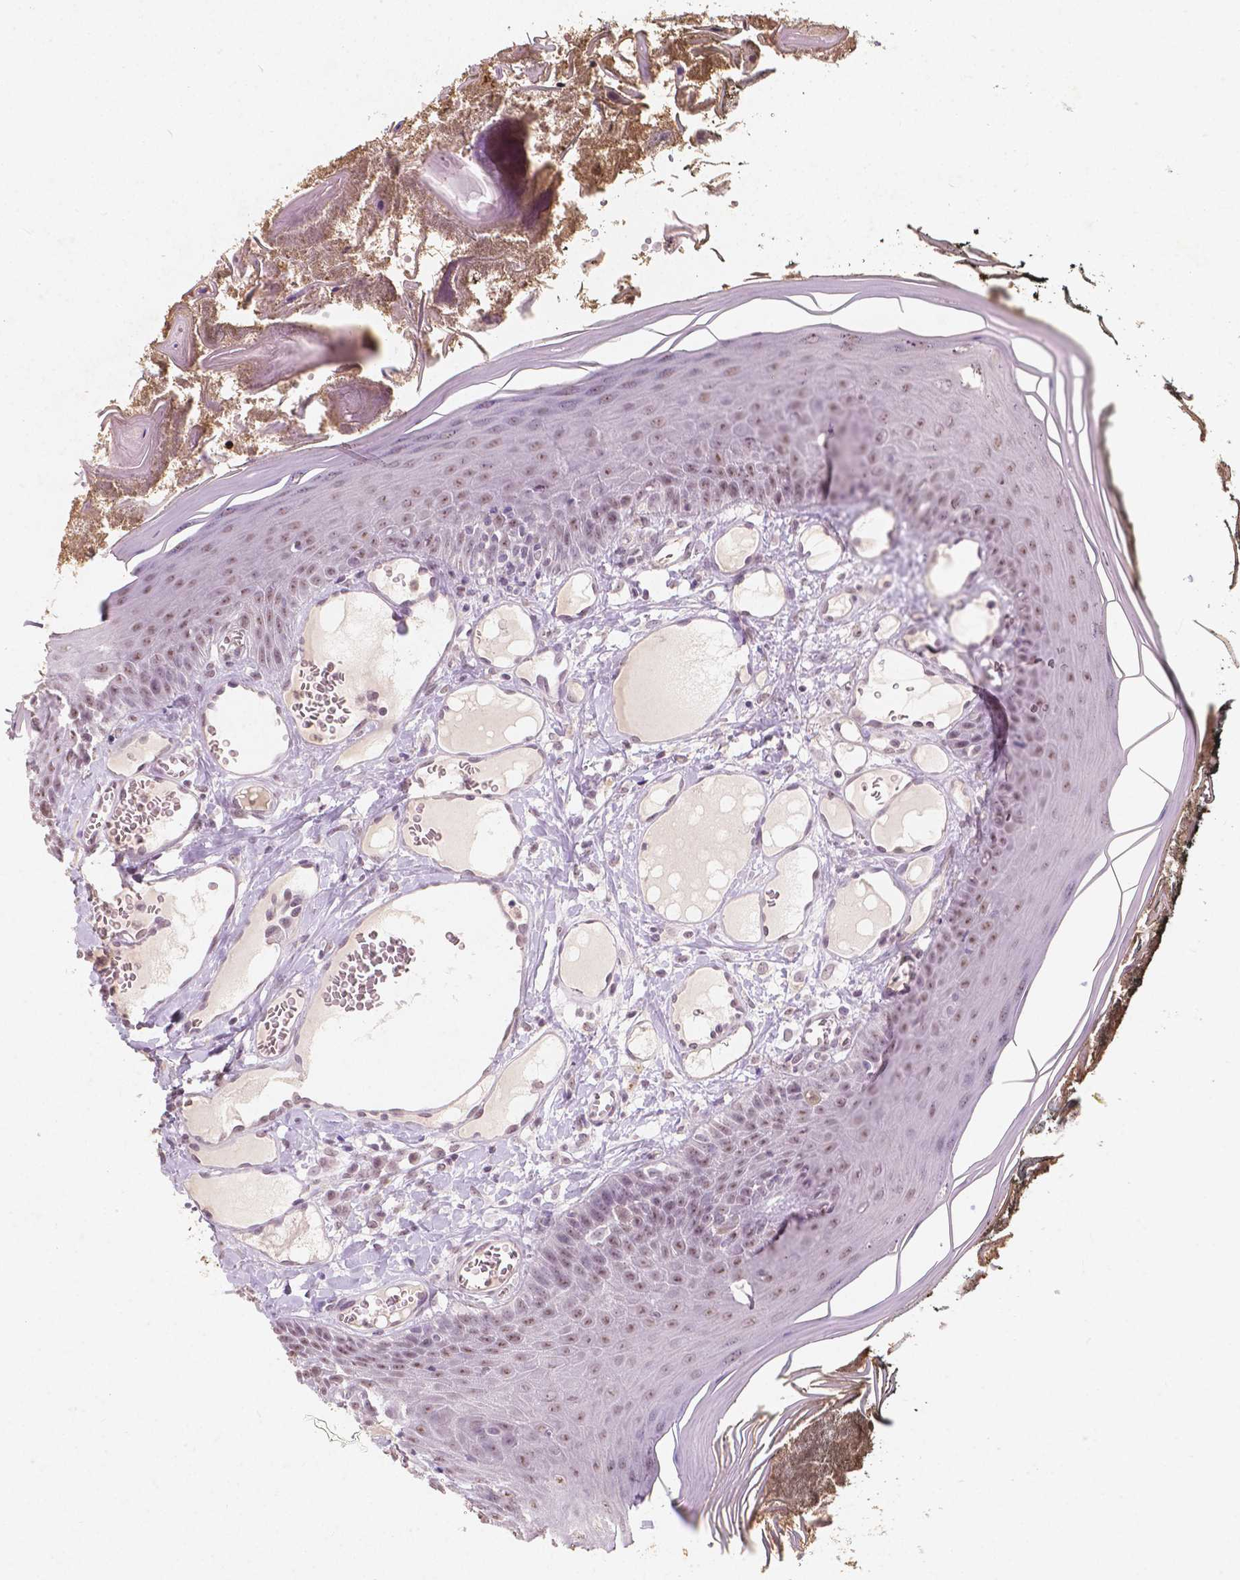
{"staining": {"intensity": "weak", "quantity": "25%-75%", "location": "nuclear"}, "tissue": "oral mucosa", "cell_type": "Squamous epithelial cells", "image_type": "normal", "snomed": [{"axis": "morphology", "description": "Normal tissue, NOS"}, {"axis": "topography", "description": "Oral tissue"}], "caption": "Brown immunohistochemical staining in normal oral mucosa exhibits weak nuclear positivity in approximately 25%-75% of squamous epithelial cells. The staining was performed using DAB (3,3'-diaminobenzidine), with brown indicating positive protein expression. Nuclei are stained blue with hematoxylin.", "gene": "NOLC1", "patient": {"sex": "male", "age": 9}}